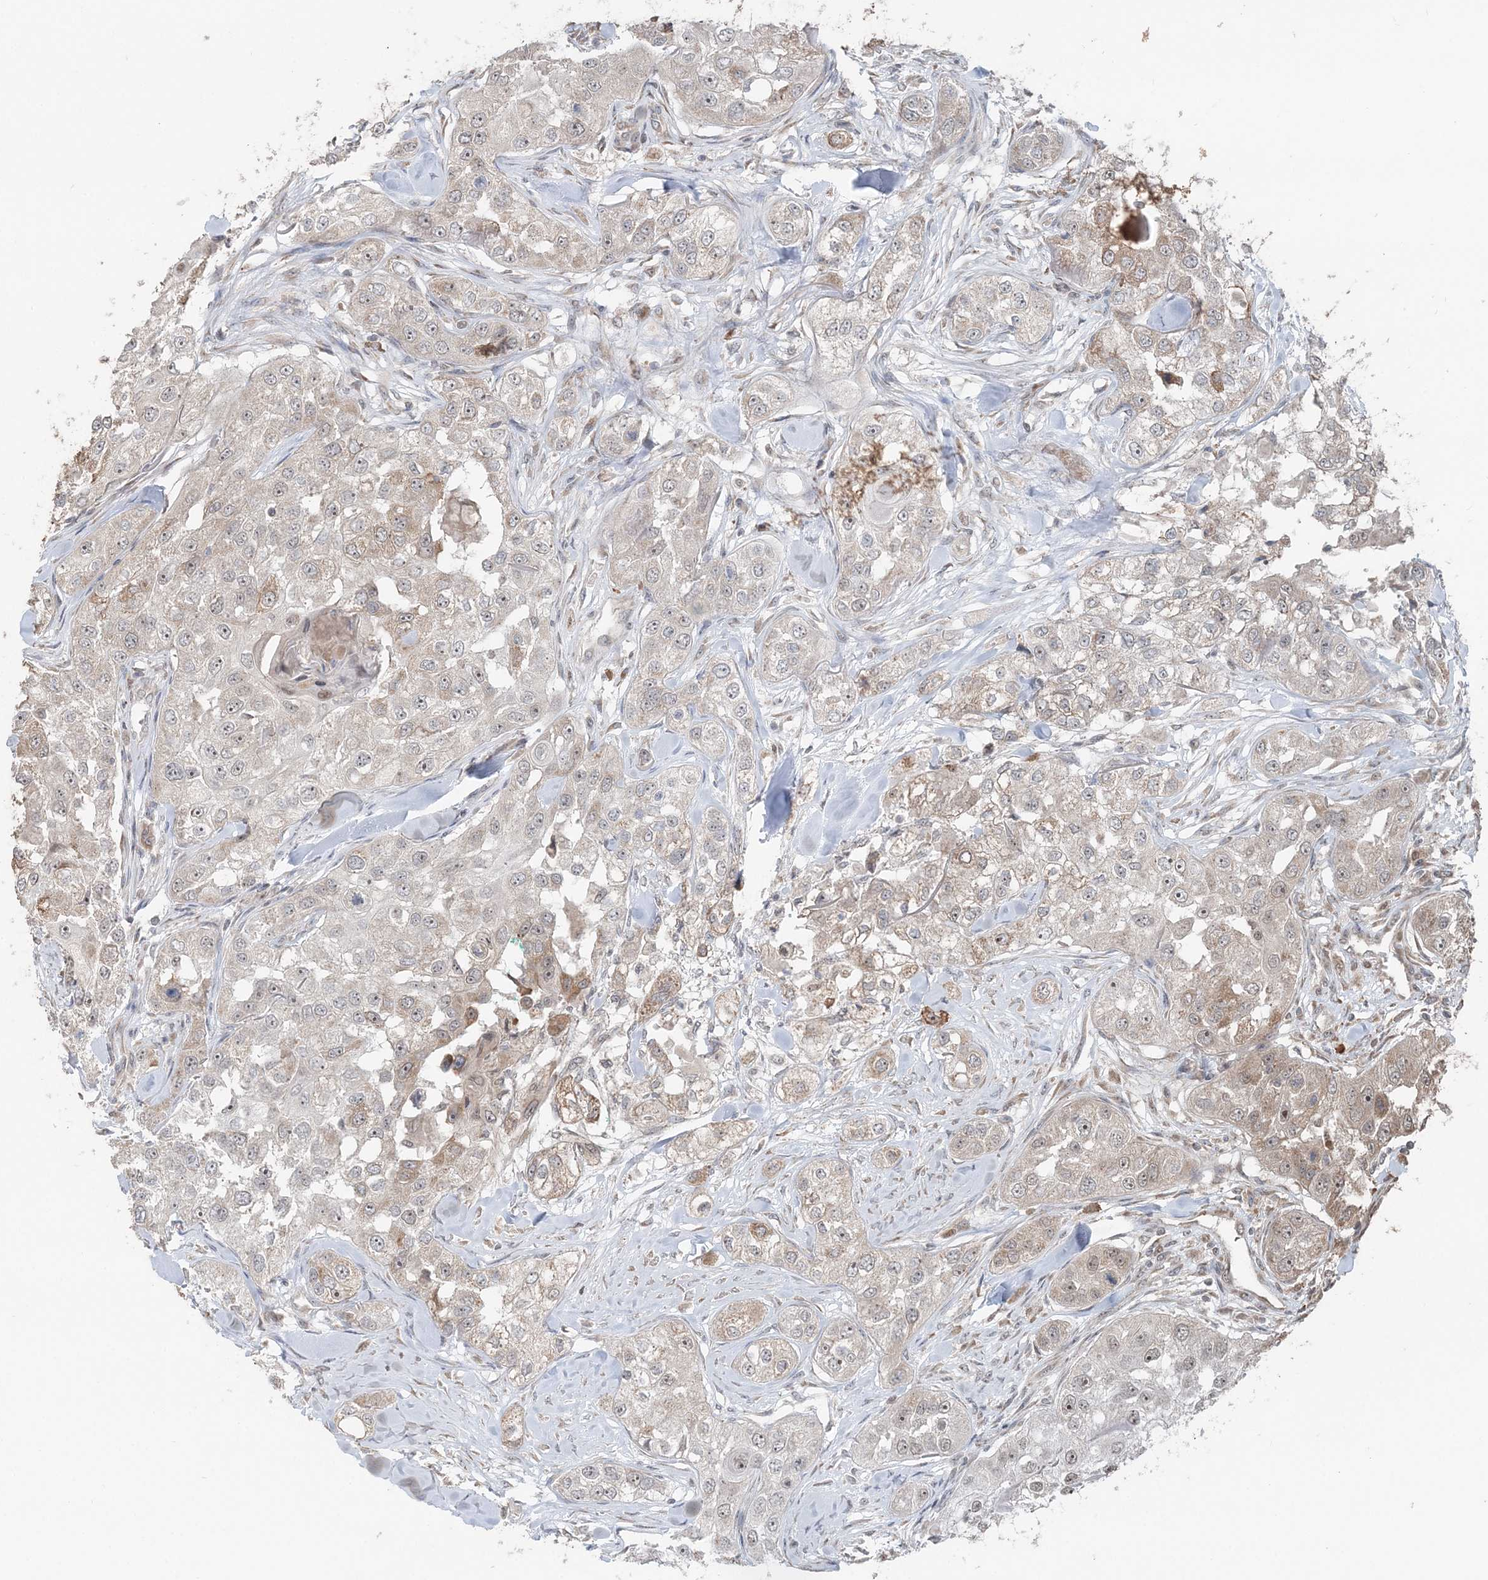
{"staining": {"intensity": "negative", "quantity": "none", "location": "none"}, "tissue": "head and neck cancer", "cell_type": "Tumor cells", "image_type": "cancer", "snomed": [{"axis": "morphology", "description": "Normal tissue, NOS"}, {"axis": "morphology", "description": "Squamous cell carcinoma, NOS"}, {"axis": "topography", "description": "Skeletal muscle"}, {"axis": "topography", "description": "Head-Neck"}], "caption": "DAB (3,3'-diaminobenzidine) immunohistochemical staining of human head and neck cancer demonstrates no significant staining in tumor cells.", "gene": "SLU7", "patient": {"sex": "male", "age": 51}}